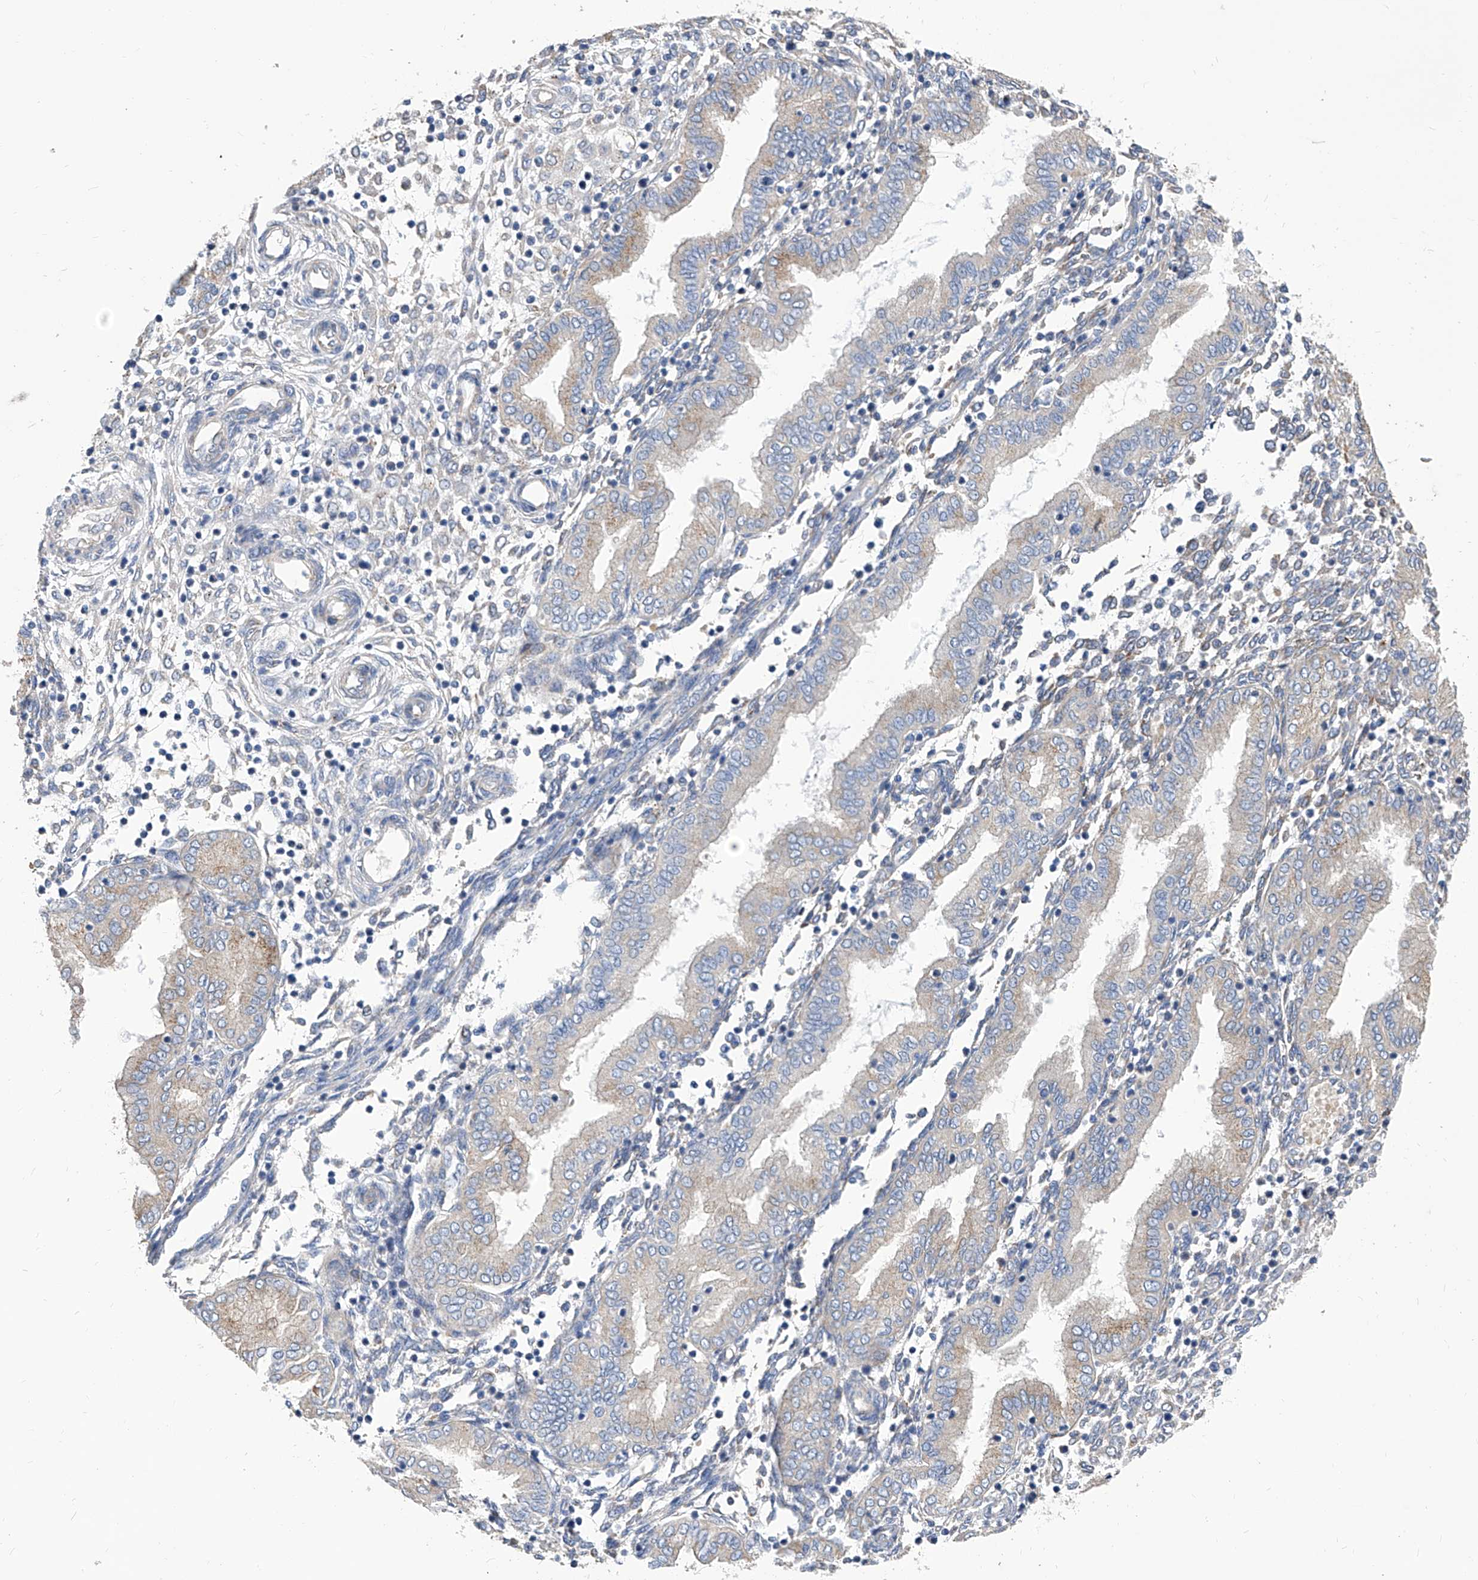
{"staining": {"intensity": "negative", "quantity": "none", "location": "none"}, "tissue": "endometrium", "cell_type": "Cells in endometrial stroma", "image_type": "normal", "snomed": [{"axis": "morphology", "description": "Normal tissue, NOS"}, {"axis": "topography", "description": "Endometrium"}], "caption": "Histopathology image shows no protein staining in cells in endometrial stroma of benign endometrium.", "gene": "TJAP1", "patient": {"sex": "female", "age": 53}}